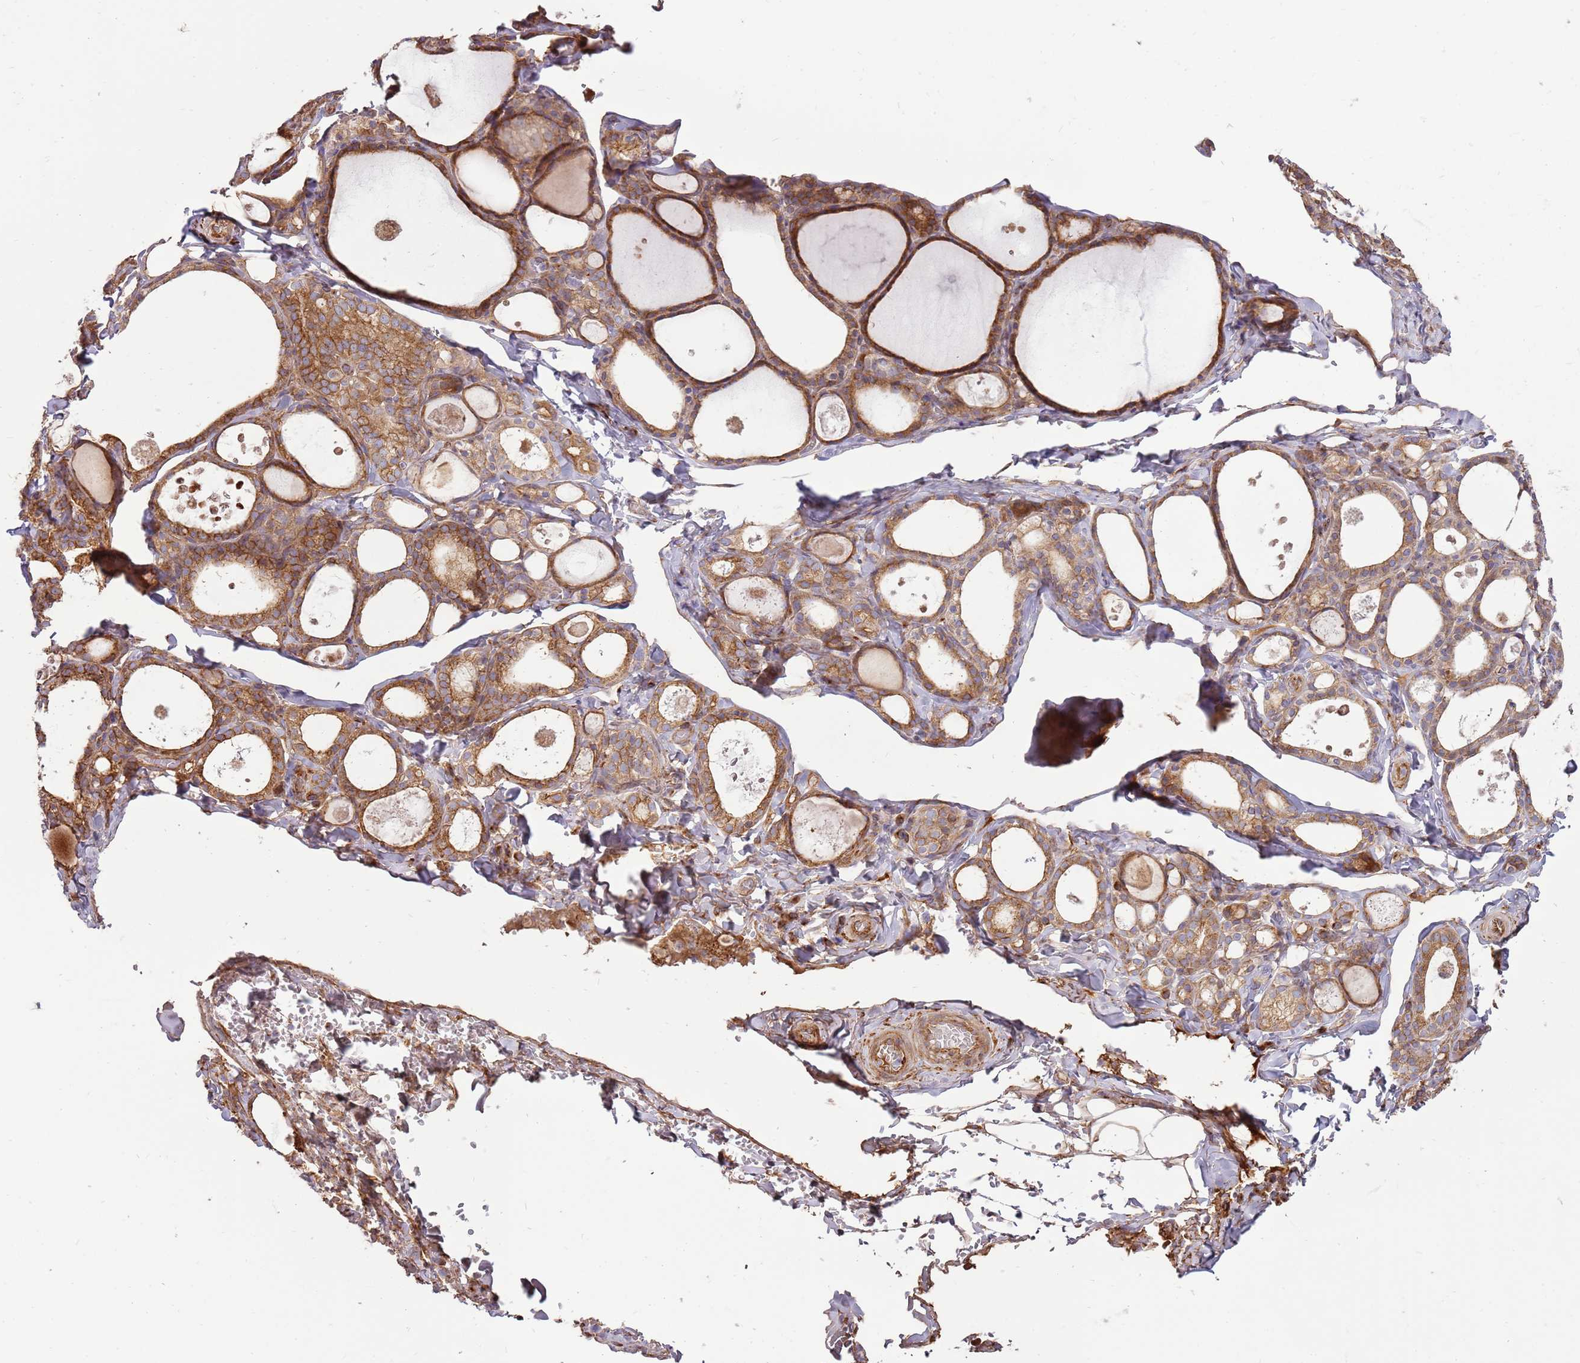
{"staining": {"intensity": "moderate", "quantity": ">75%", "location": "cytoplasmic/membranous"}, "tissue": "thyroid gland", "cell_type": "Glandular cells", "image_type": "normal", "snomed": [{"axis": "morphology", "description": "Normal tissue, NOS"}, {"axis": "topography", "description": "Thyroid gland"}], "caption": "Immunohistochemistry (IHC) staining of benign thyroid gland, which exhibits medium levels of moderate cytoplasmic/membranous expression in approximately >75% of glandular cells indicating moderate cytoplasmic/membranous protein staining. The staining was performed using DAB (brown) for protein detection and nuclei were counterstained in hematoxylin (blue).", "gene": "EMC1", "patient": {"sex": "male", "age": 56}}